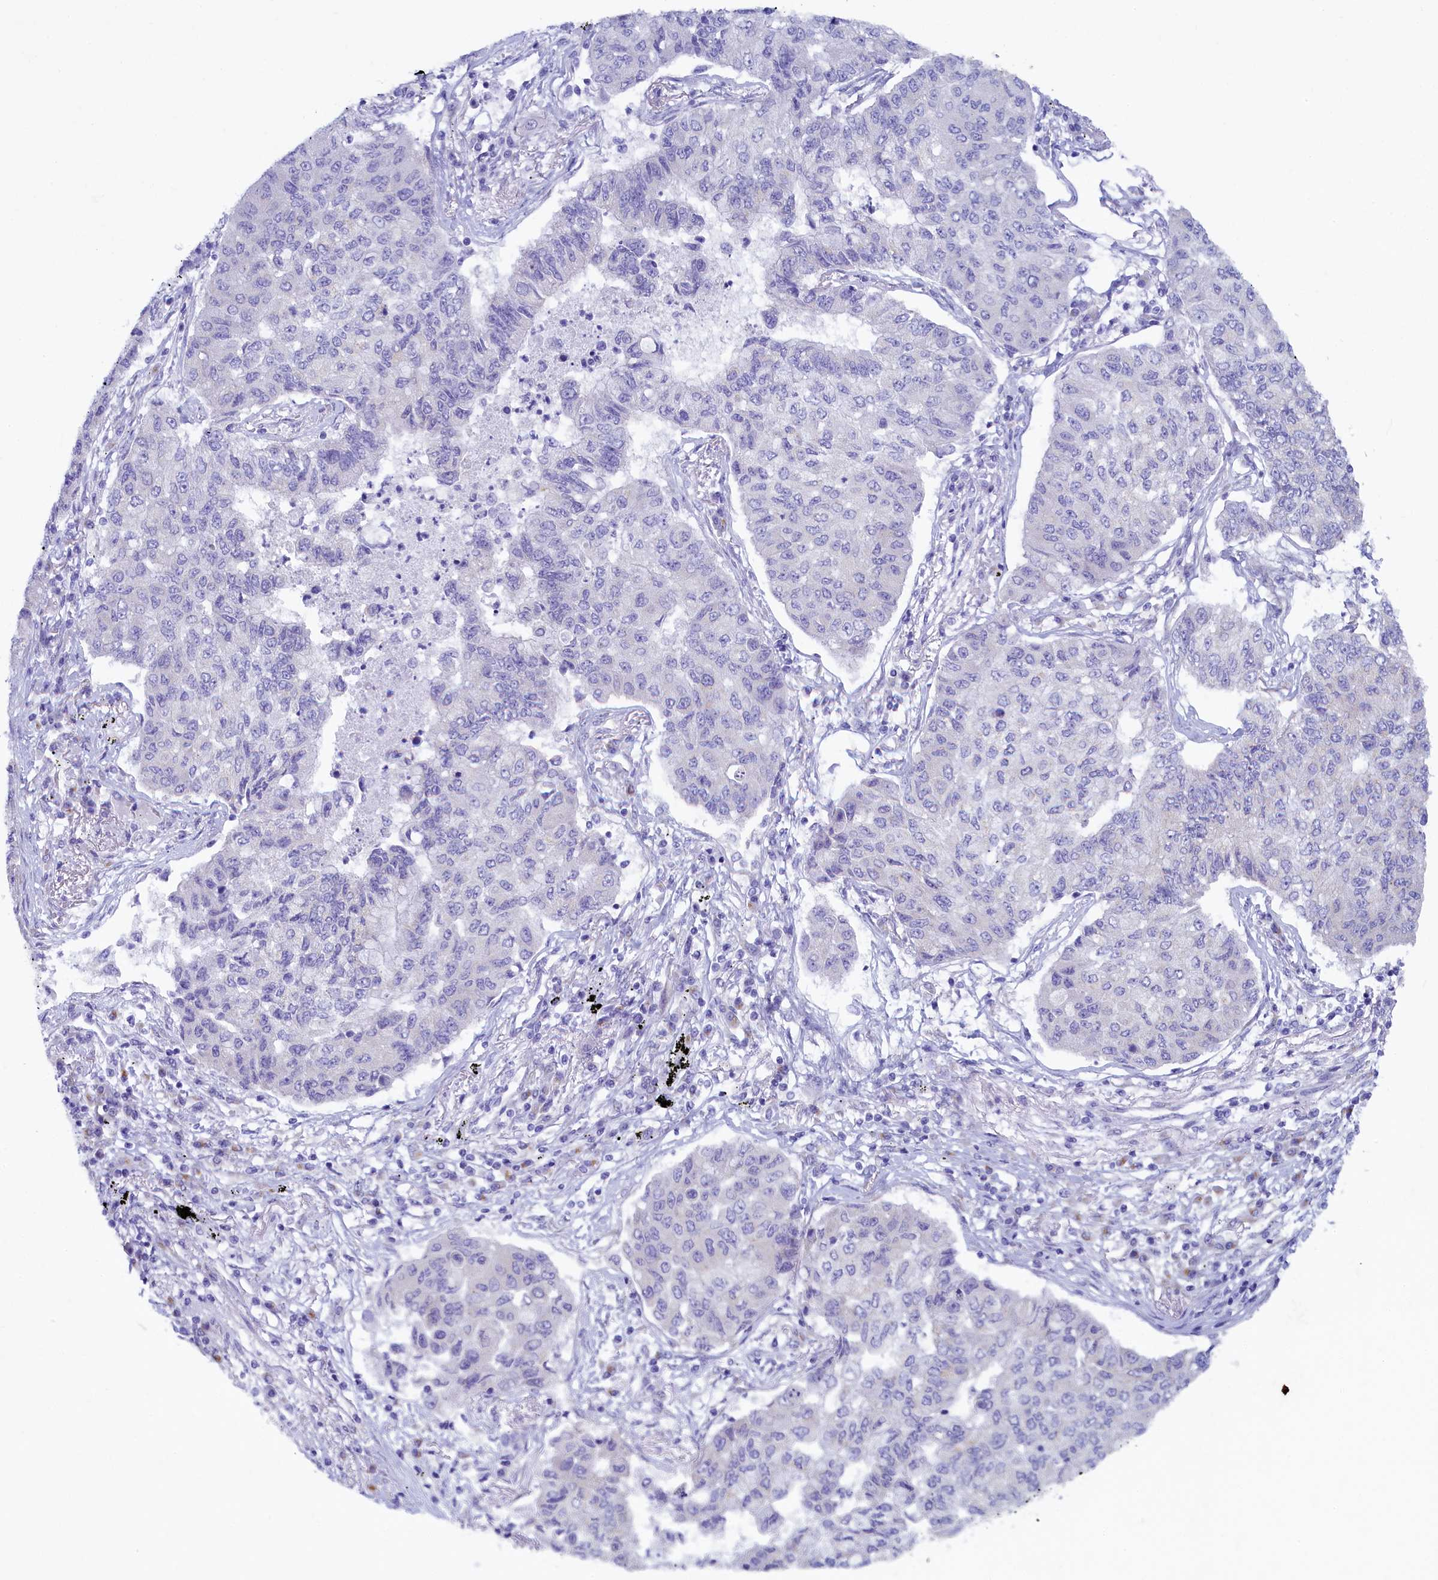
{"staining": {"intensity": "negative", "quantity": "none", "location": "none"}, "tissue": "lung cancer", "cell_type": "Tumor cells", "image_type": "cancer", "snomed": [{"axis": "morphology", "description": "Squamous cell carcinoma, NOS"}, {"axis": "topography", "description": "Lung"}], "caption": "The IHC photomicrograph has no significant staining in tumor cells of lung squamous cell carcinoma tissue.", "gene": "SKA3", "patient": {"sex": "male", "age": 74}}